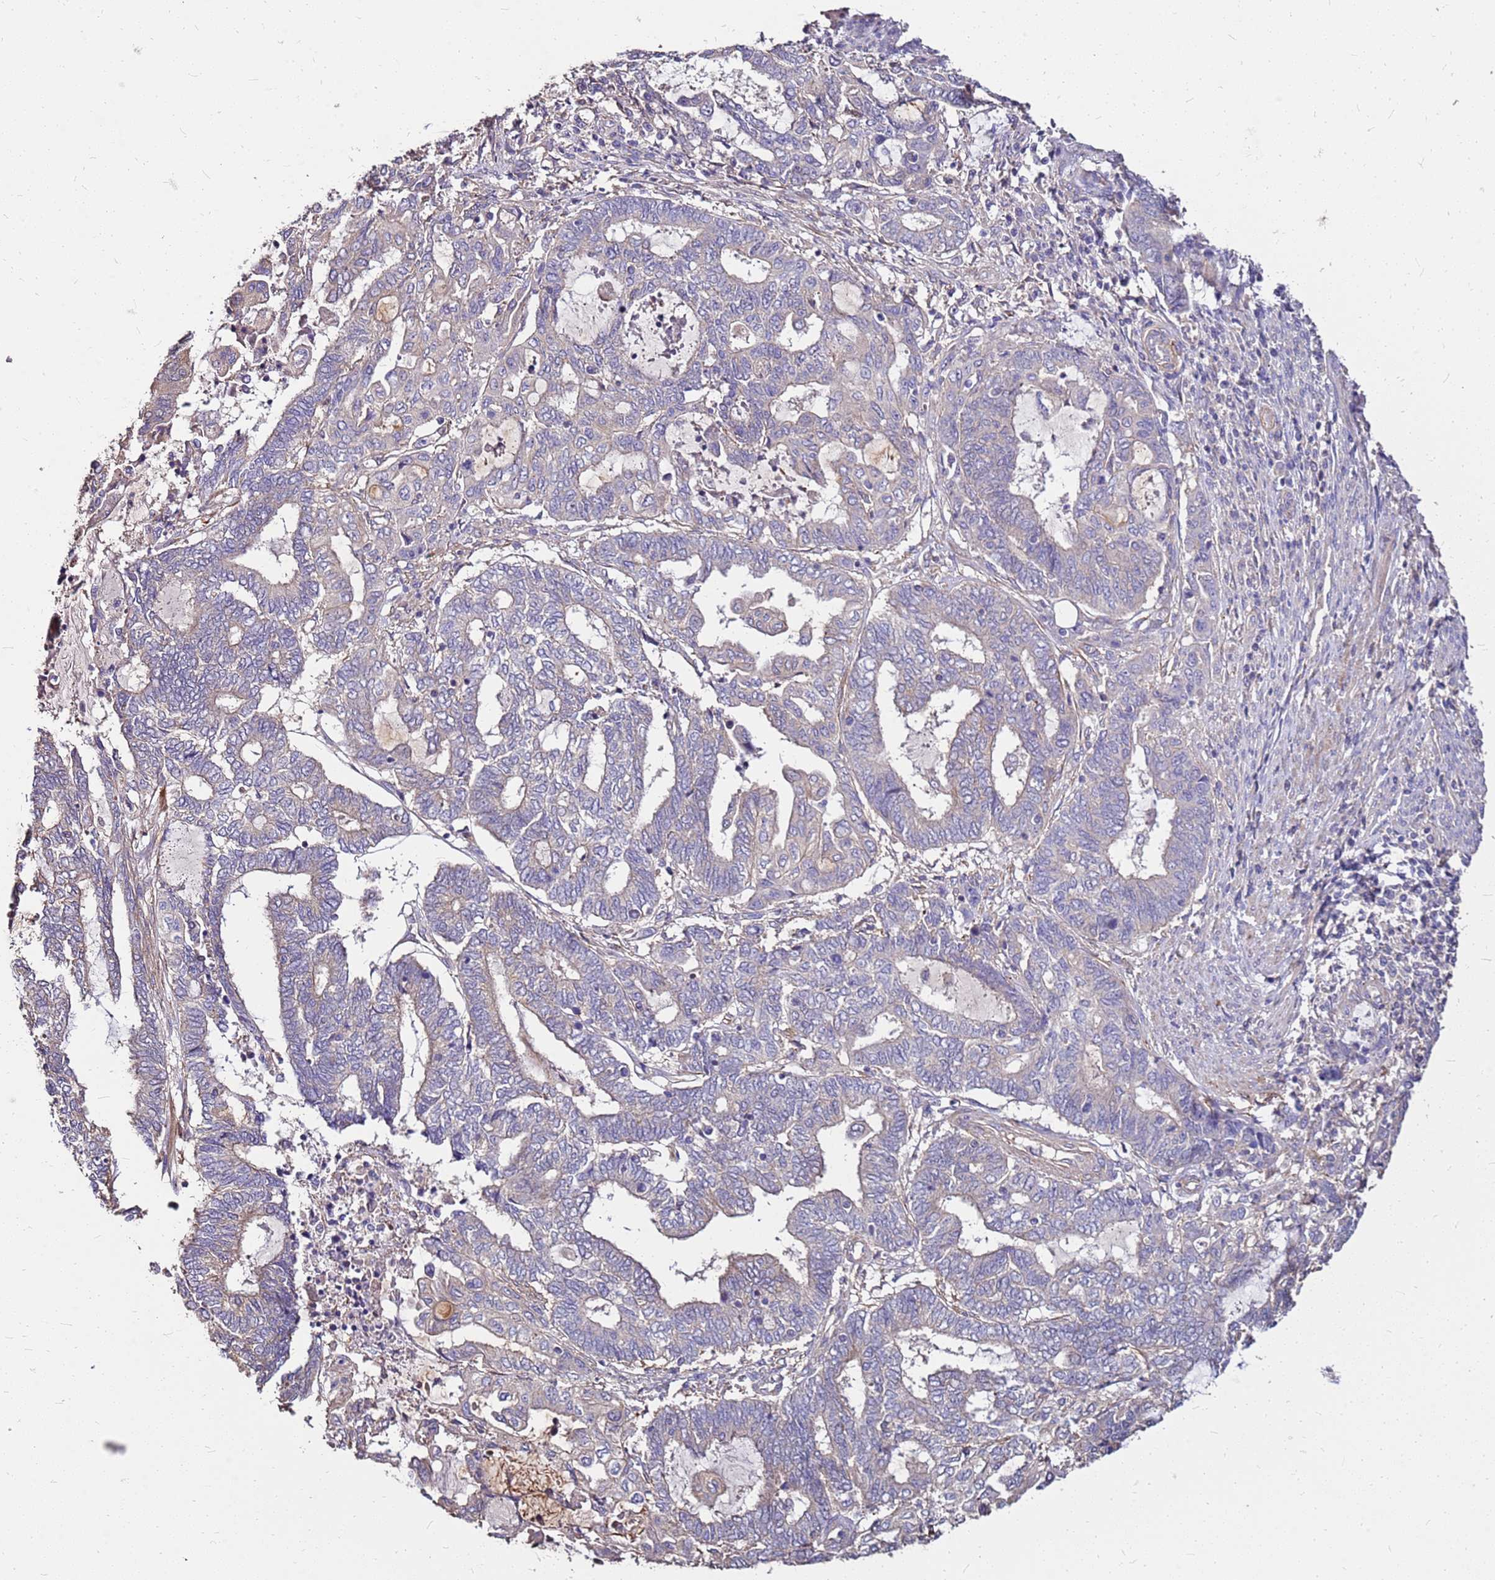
{"staining": {"intensity": "weak", "quantity": "<25%", "location": "cytoplasmic/membranous"}, "tissue": "endometrial cancer", "cell_type": "Tumor cells", "image_type": "cancer", "snomed": [{"axis": "morphology", "description": "Adenocarcinoma, NOS"}, {"axis": "topography", "description": "Uterus"}, {"axis": "topography", "description": "Endometrium"}], "caption": "IHC micrograph of human endometrial adenocarcinoma stained for a protein (brown), which demonstrates no expression in tumor cells.", "gene": "EXD3", "patient": {"sex": "female", "age": 70}}